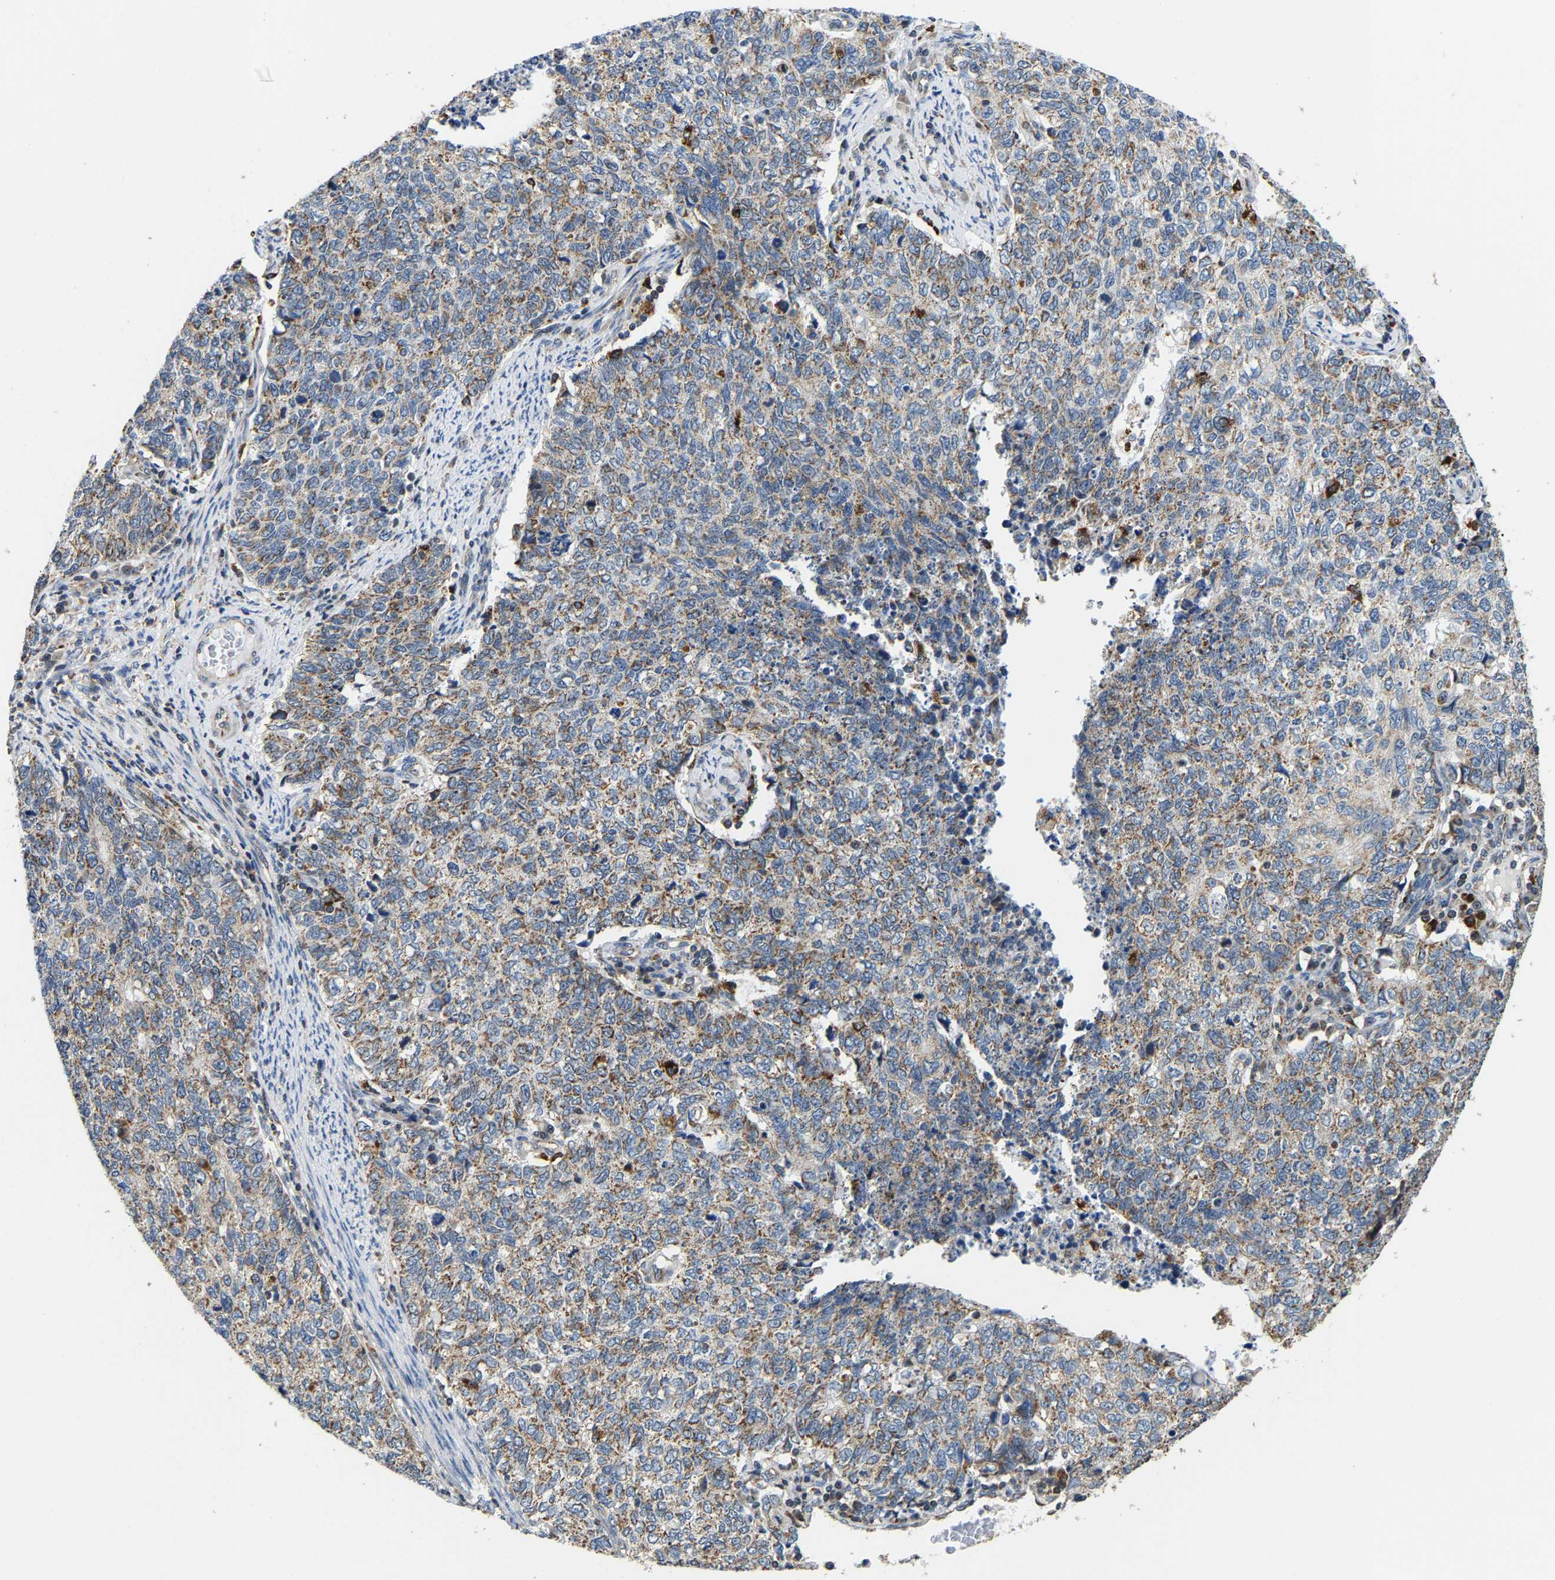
{"staining": {"intensity": "moderate", "quantity": "25%-75%", "location": "cytoplasmic/membranous"}, "tissue": "cervical cancer", "cell_type": "Tumor cells", "image_type": "cancer", "snomed": [{"axis": "morphology", "description": "Squamous cell carcinoma, NOS"}, {"axis": "topography", "description": "Cervix"}], "caption": "Moderate cytoplasmic/membranous protein expression is identified in about 25%-75% of tumor cells in cervical squamous cell carcinoma. (Brightfield microscopy of DAB IHC at high magnification).", "gene": "GIMAP7", "patient": {"sex": "female", "age": 63}}